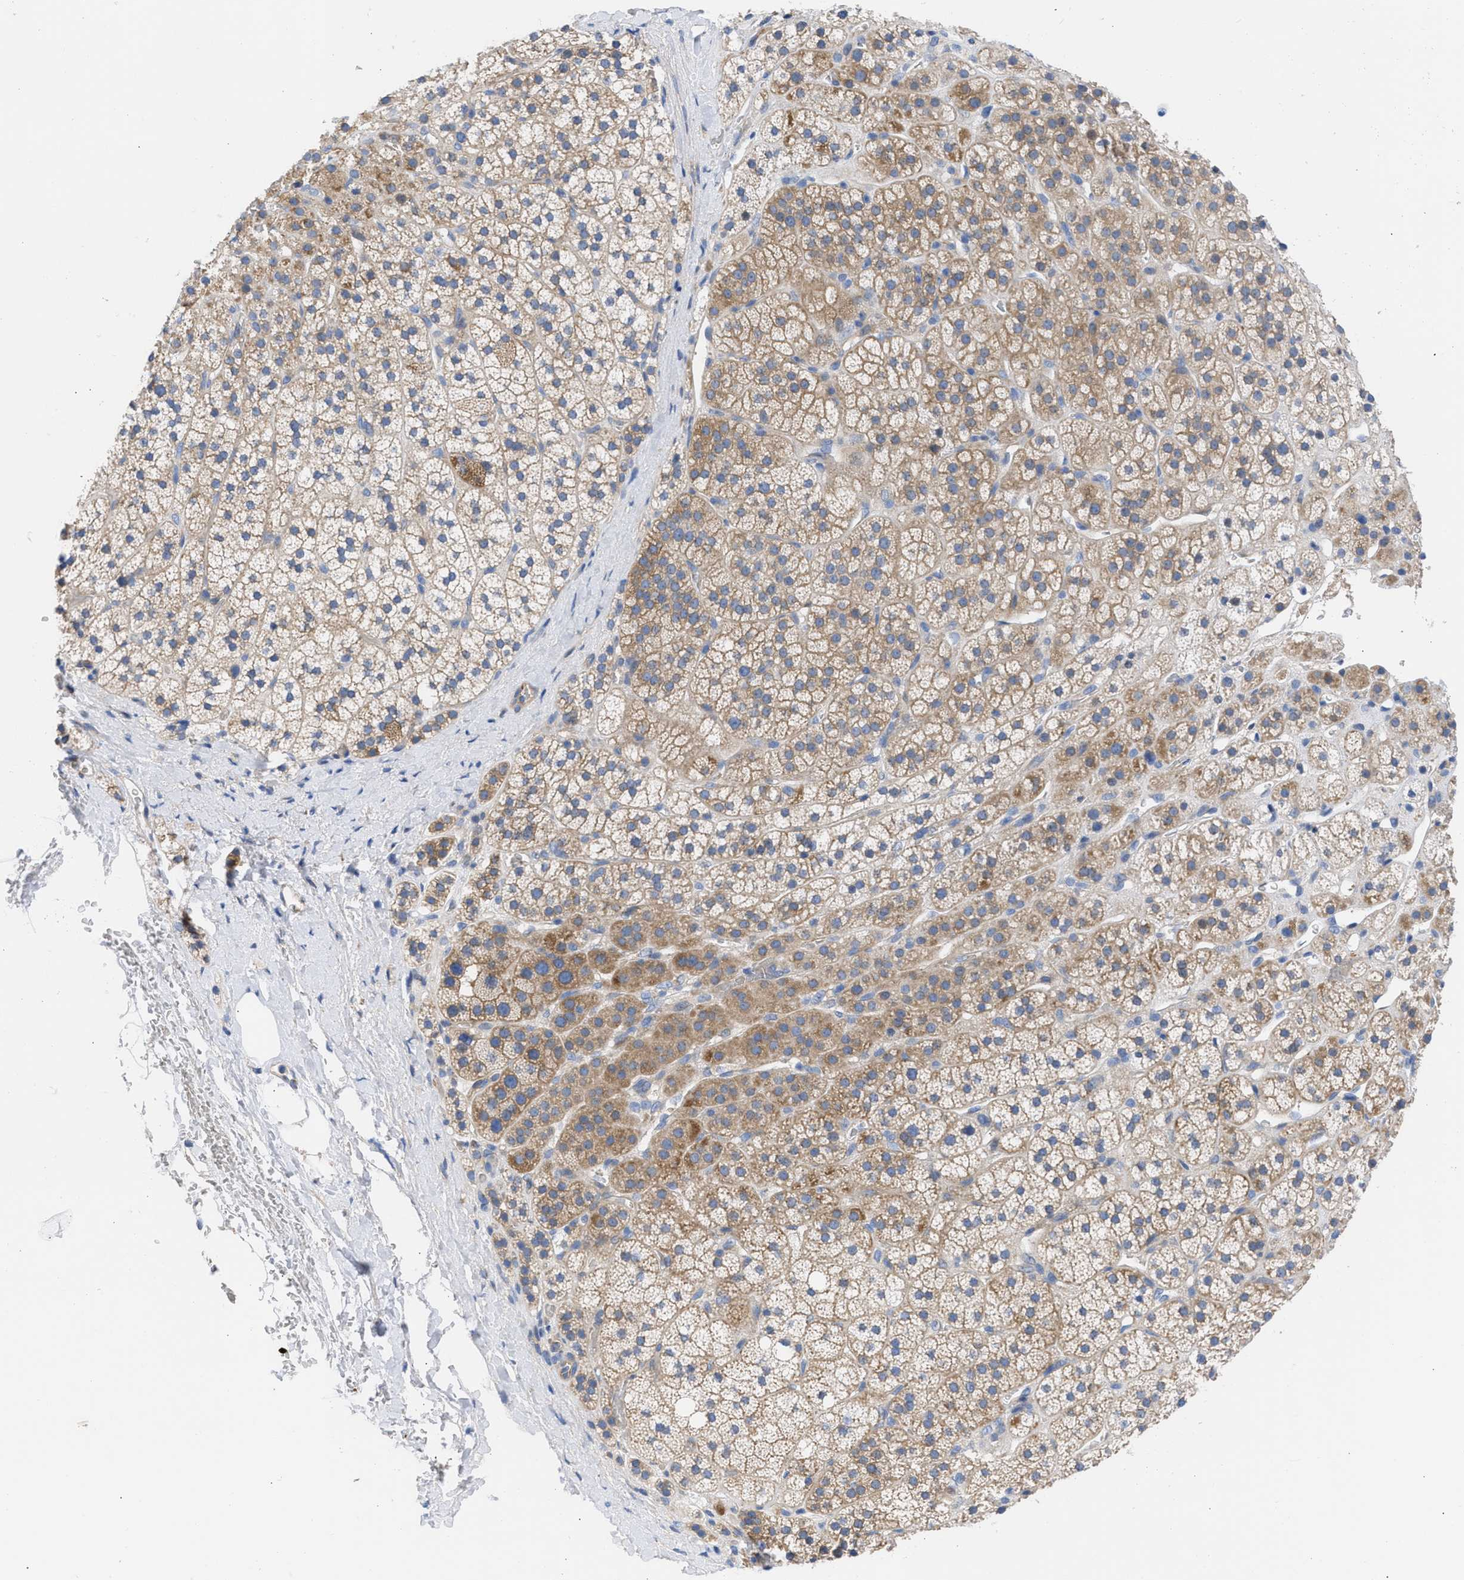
{"staining": {"intensity": "moderate", "quantity": ">75%", "location": "cytoplasmic/membranous"}, "tissue": "adrenal gland", "cell_type": "Glandular cells", "image_type": "normal", "snomed": [{"axis": "morphology", "description": "Normal tissue, NOS"}, {"axis": "topography", "description": "Adrenal gland"}], "caption": "Protein staining by IHC demonstrates moderate cytoplasmic/membranous expression in about >75% of glandular cells in benign adrenal gland.", "gene": "BTG3", "patient": {"sex": "male", "age": 56}}